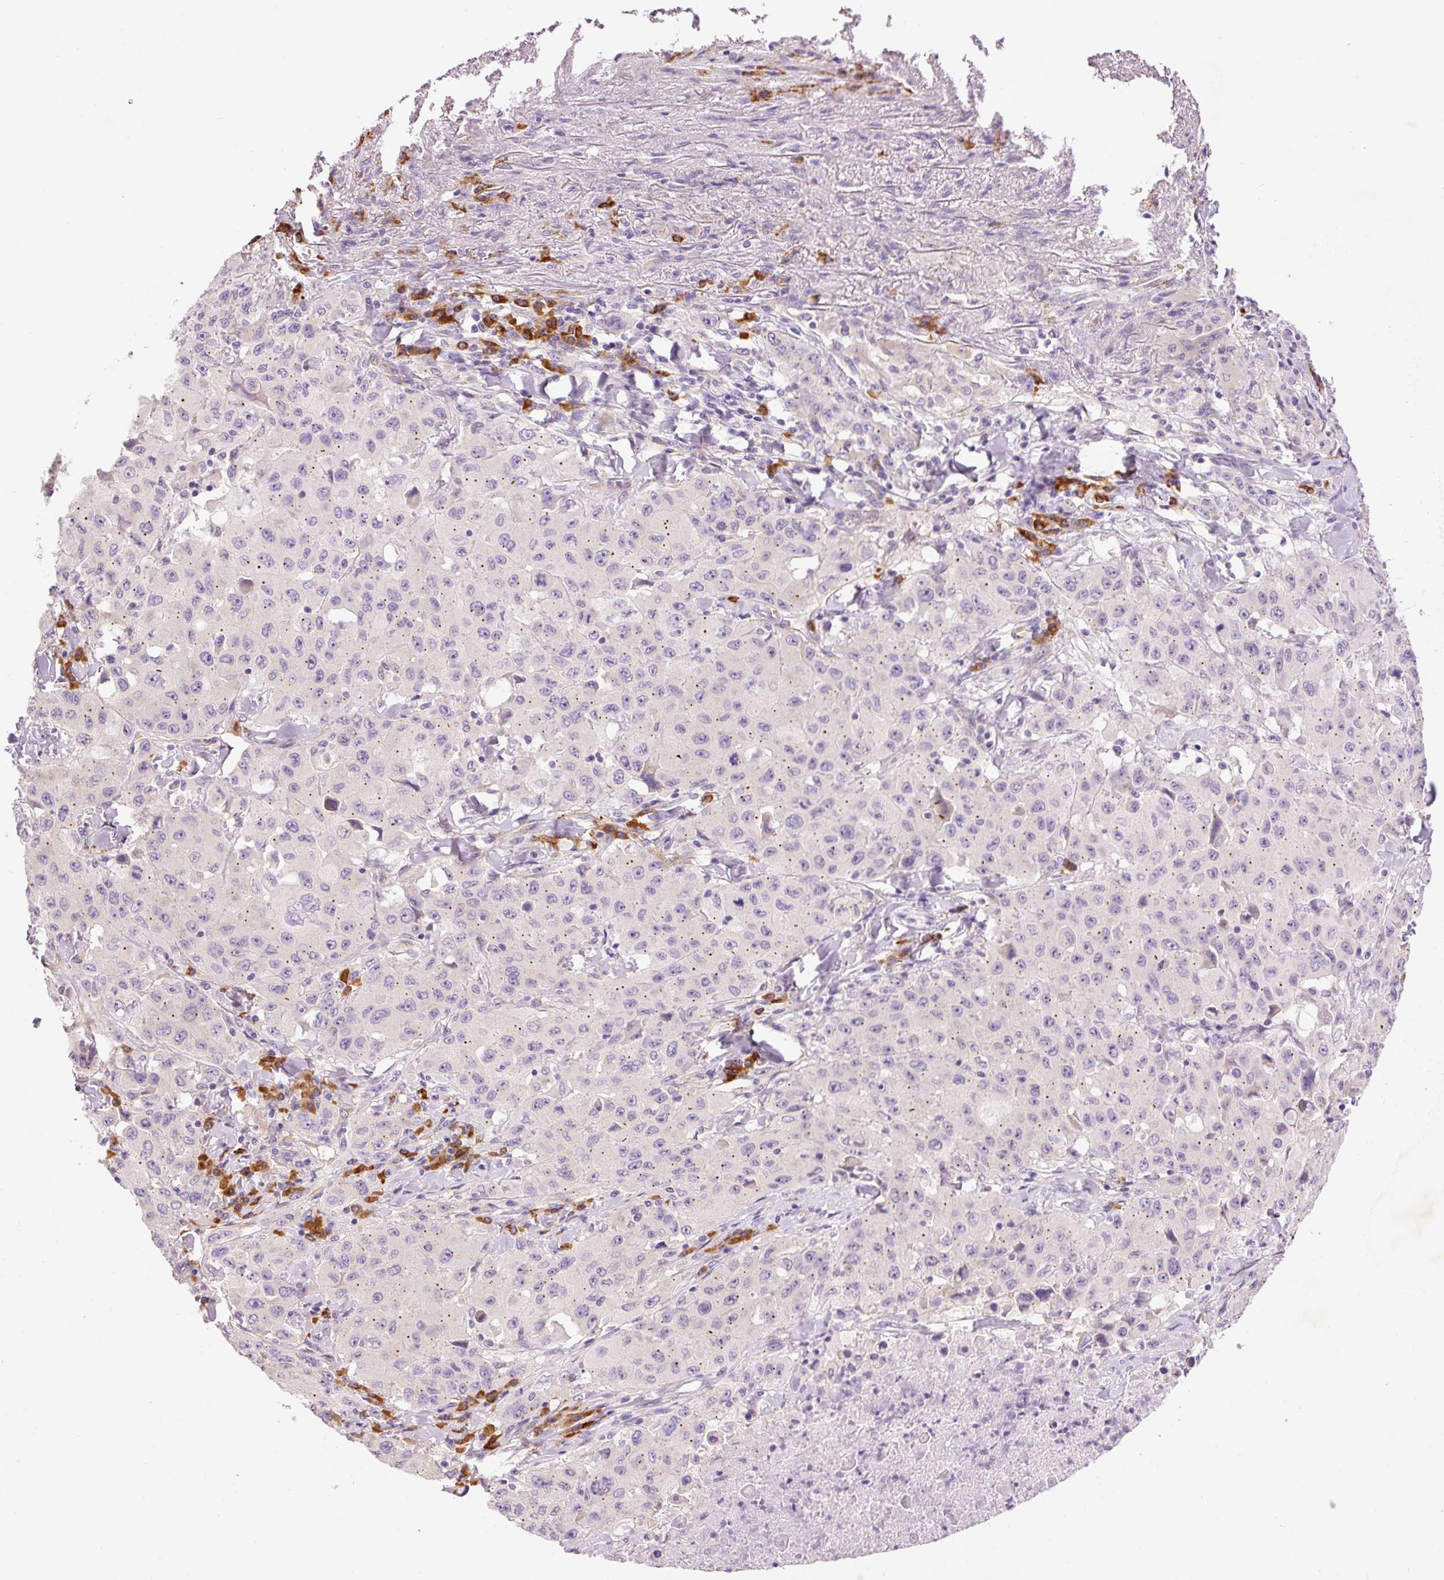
{"staining": {"intensity": "negative", "quantity": "none", "location": "none"}, "tissue": "lung cancer", "cell_type": "Tumor cells", "image_type": "cancer", "snomed": [{"axis": "morphology", "description": "Squamous cell carcinoma, NOS"}, {"axis": "topography", "description": "Lung"}], "caption": "An image of human lung cancer is negative for staining in tumor cells.", "gene": "PNPLA5", "patient": {"sex": "male", "age": 63}}